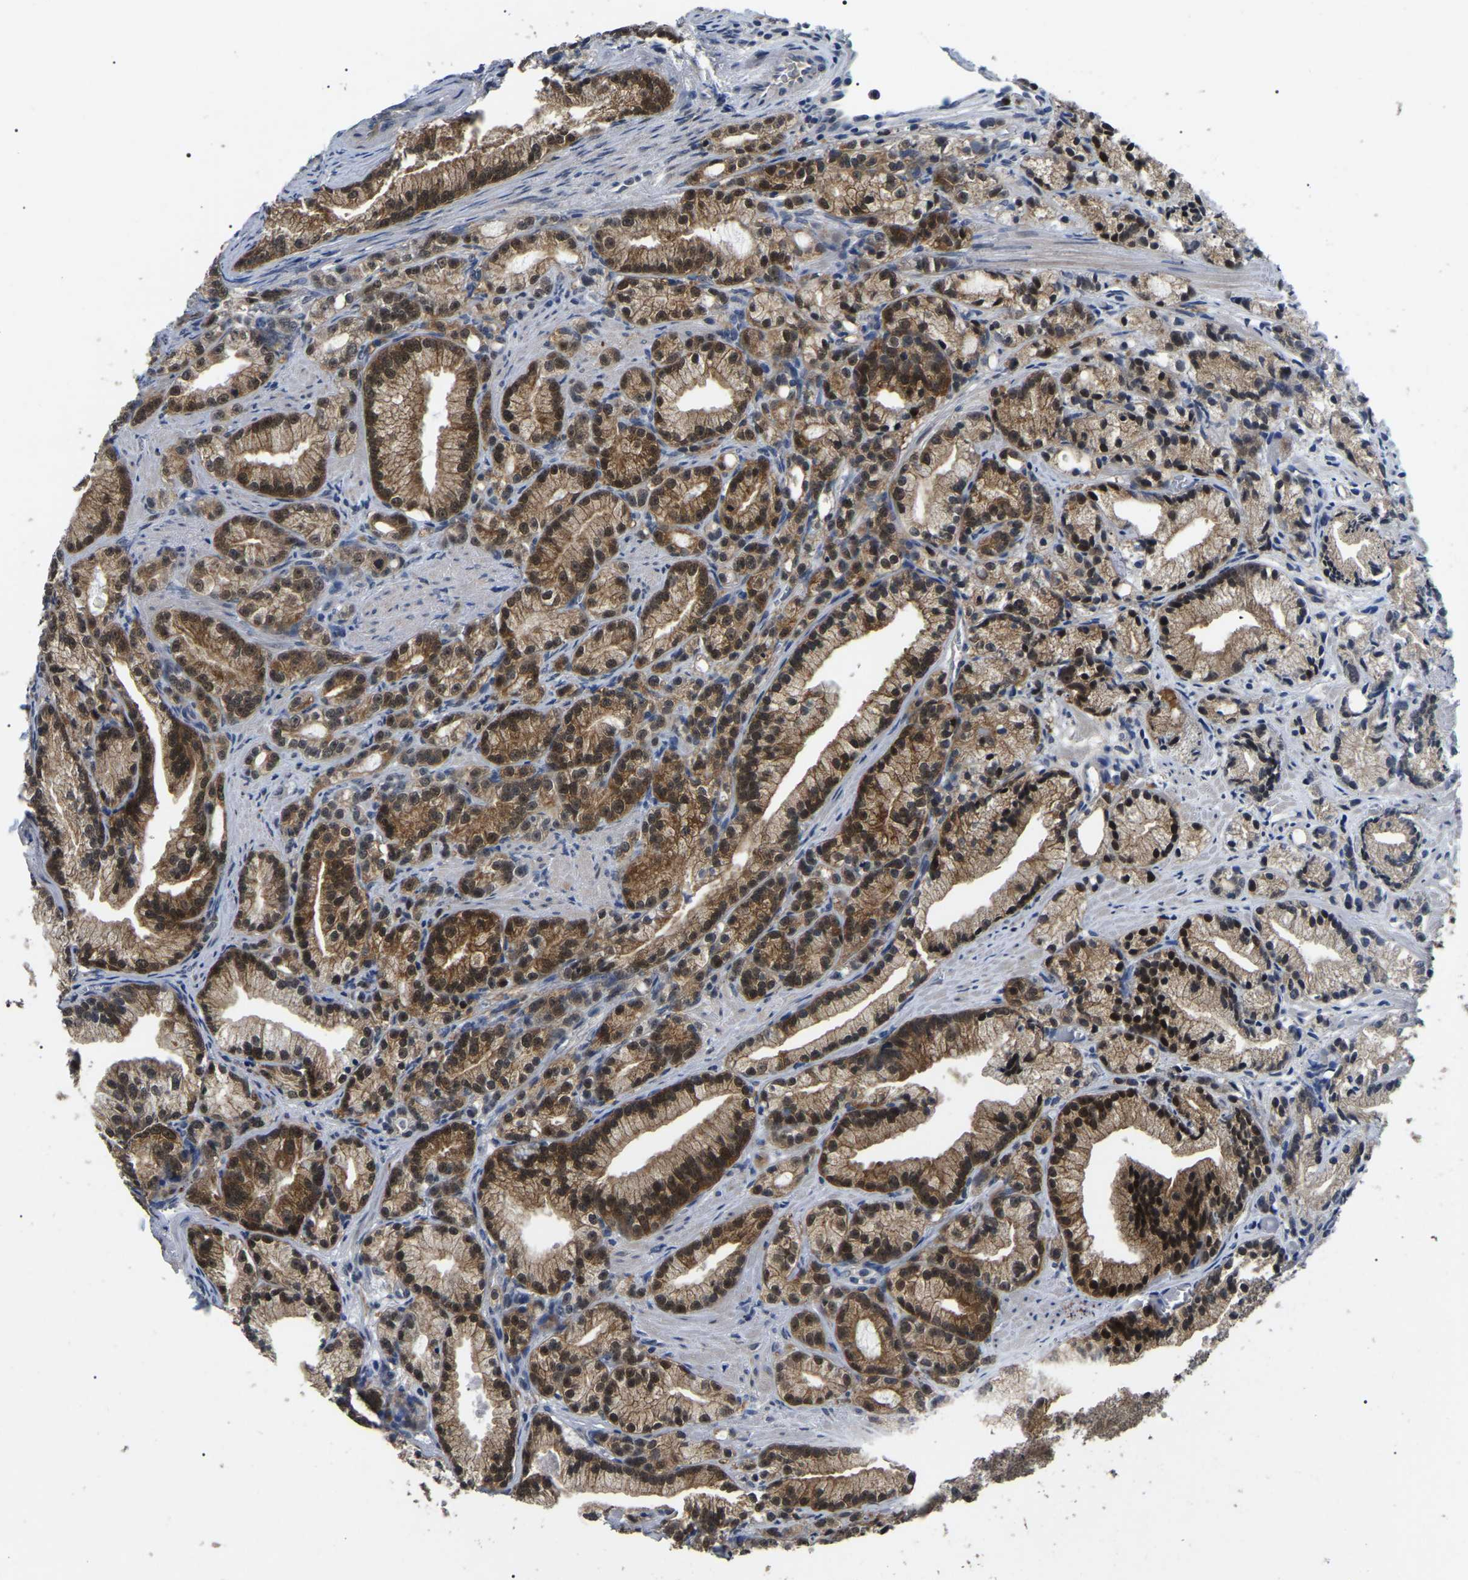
{"staining": {"intensity": "strong", "quantity": ">75%", "location": "cytoplasmic/membranous,nuclear"}, "tissue": "prostate cancer", "cell_type": "Tumor cells", "image_type": "cancer", "snomed": [{"axis": "morphology", "description": "Adenocarcinoma, Low grade"}, {"axis": "topography", "description": "Prostate"}], "caption": "Protein staining by immunohistochemistry reveals strong cytoplasmic/membranous and nuclear positivity in about >75% of tumor cells in prostate cancer.", "gene": "PPM1E", "patient": {"sex": "male", "age": 89}}